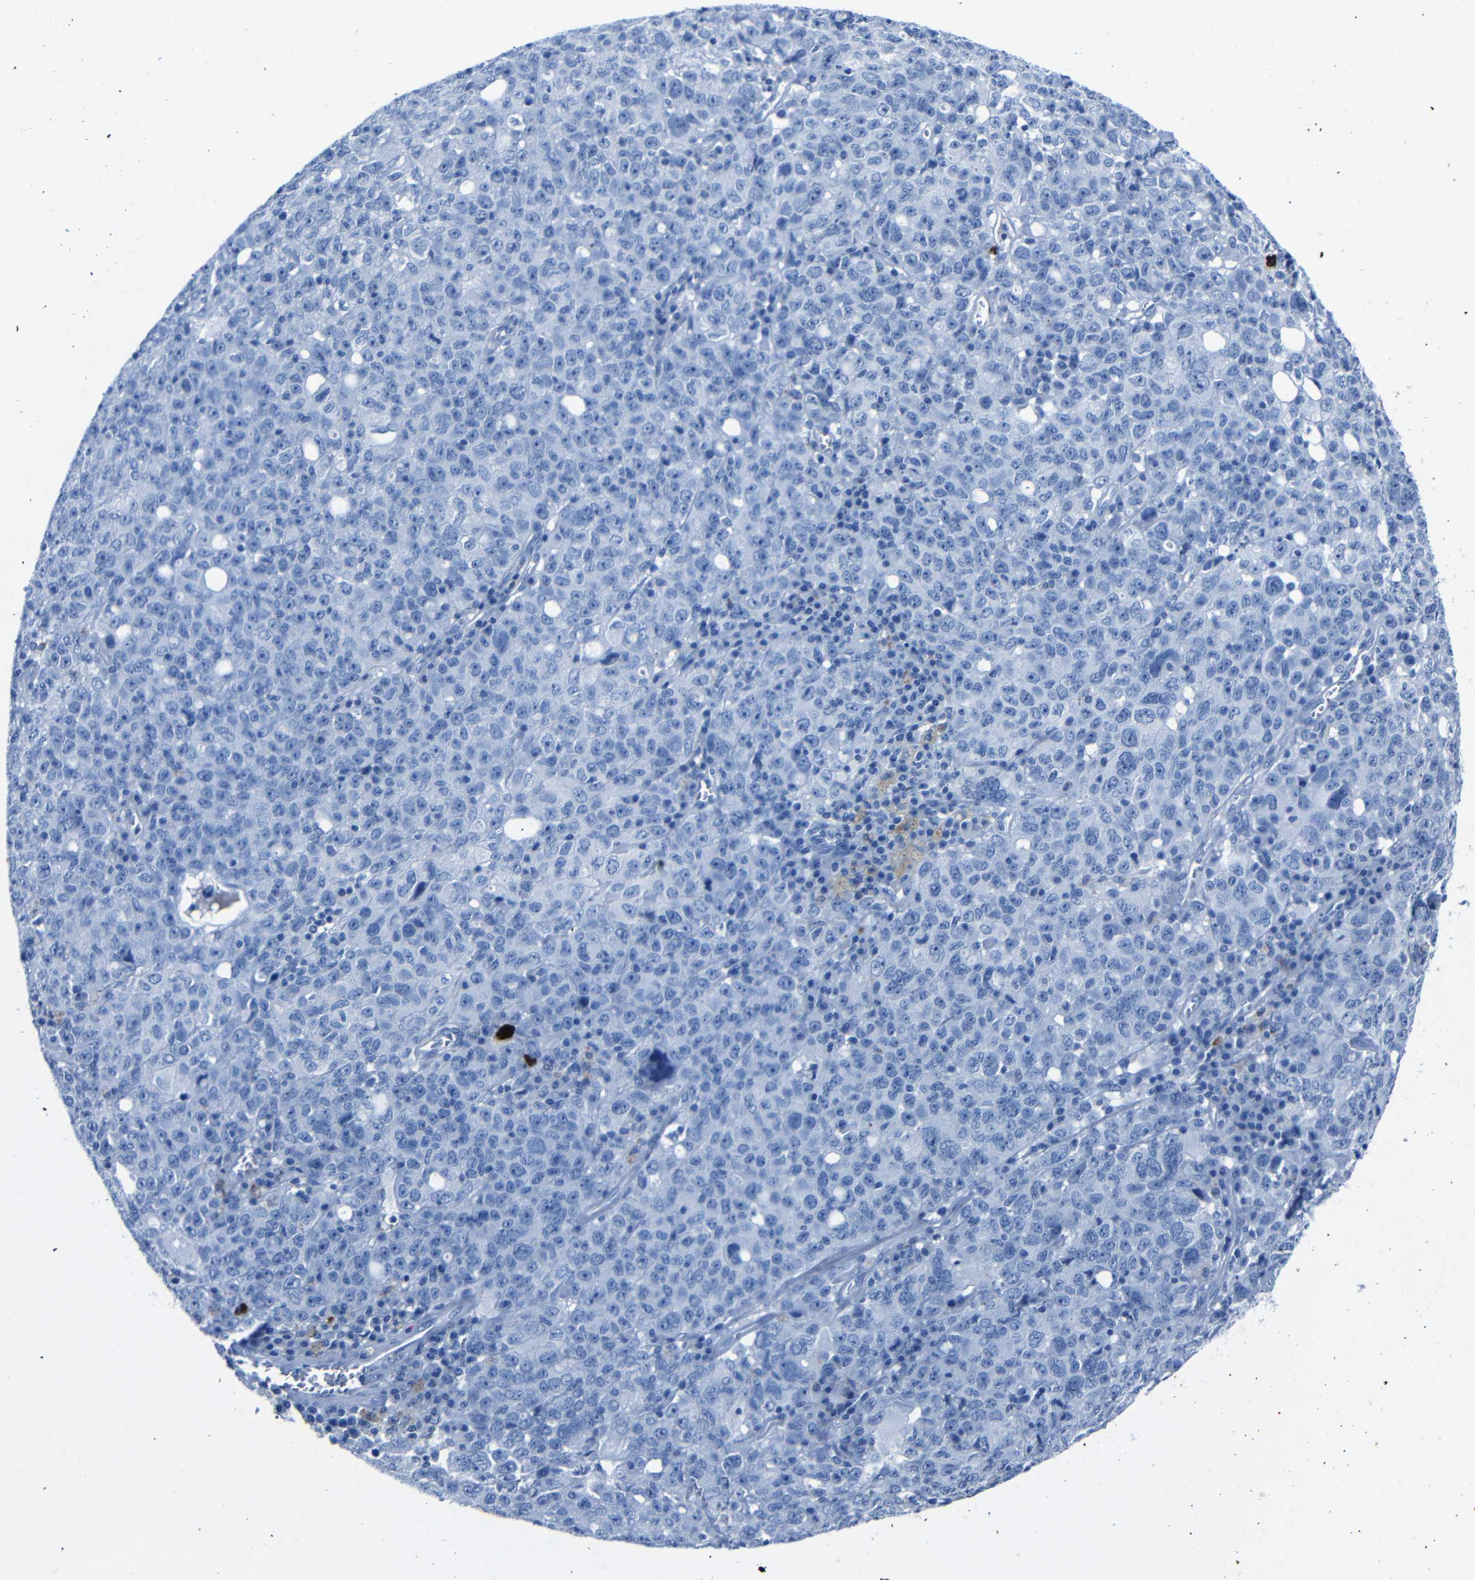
{"staining": {"intensity": "negative", "quantity": "none", "location": "none"}, "tissue": "ovarian cancer", "cell_type": "Tumor cells", "image_type": "cancer", "snomed": [{"axis": "morphology", "description": "Carcinoma, endometroid"}, {"axis": "topography", "description": "Ovary"}], "caption": "Tumor cells show no significant protein positivity in ovarian cancer (endometroid carcinoma).", "gene": "CLDN11", "patient": {"sex": "female", "age": 62}}